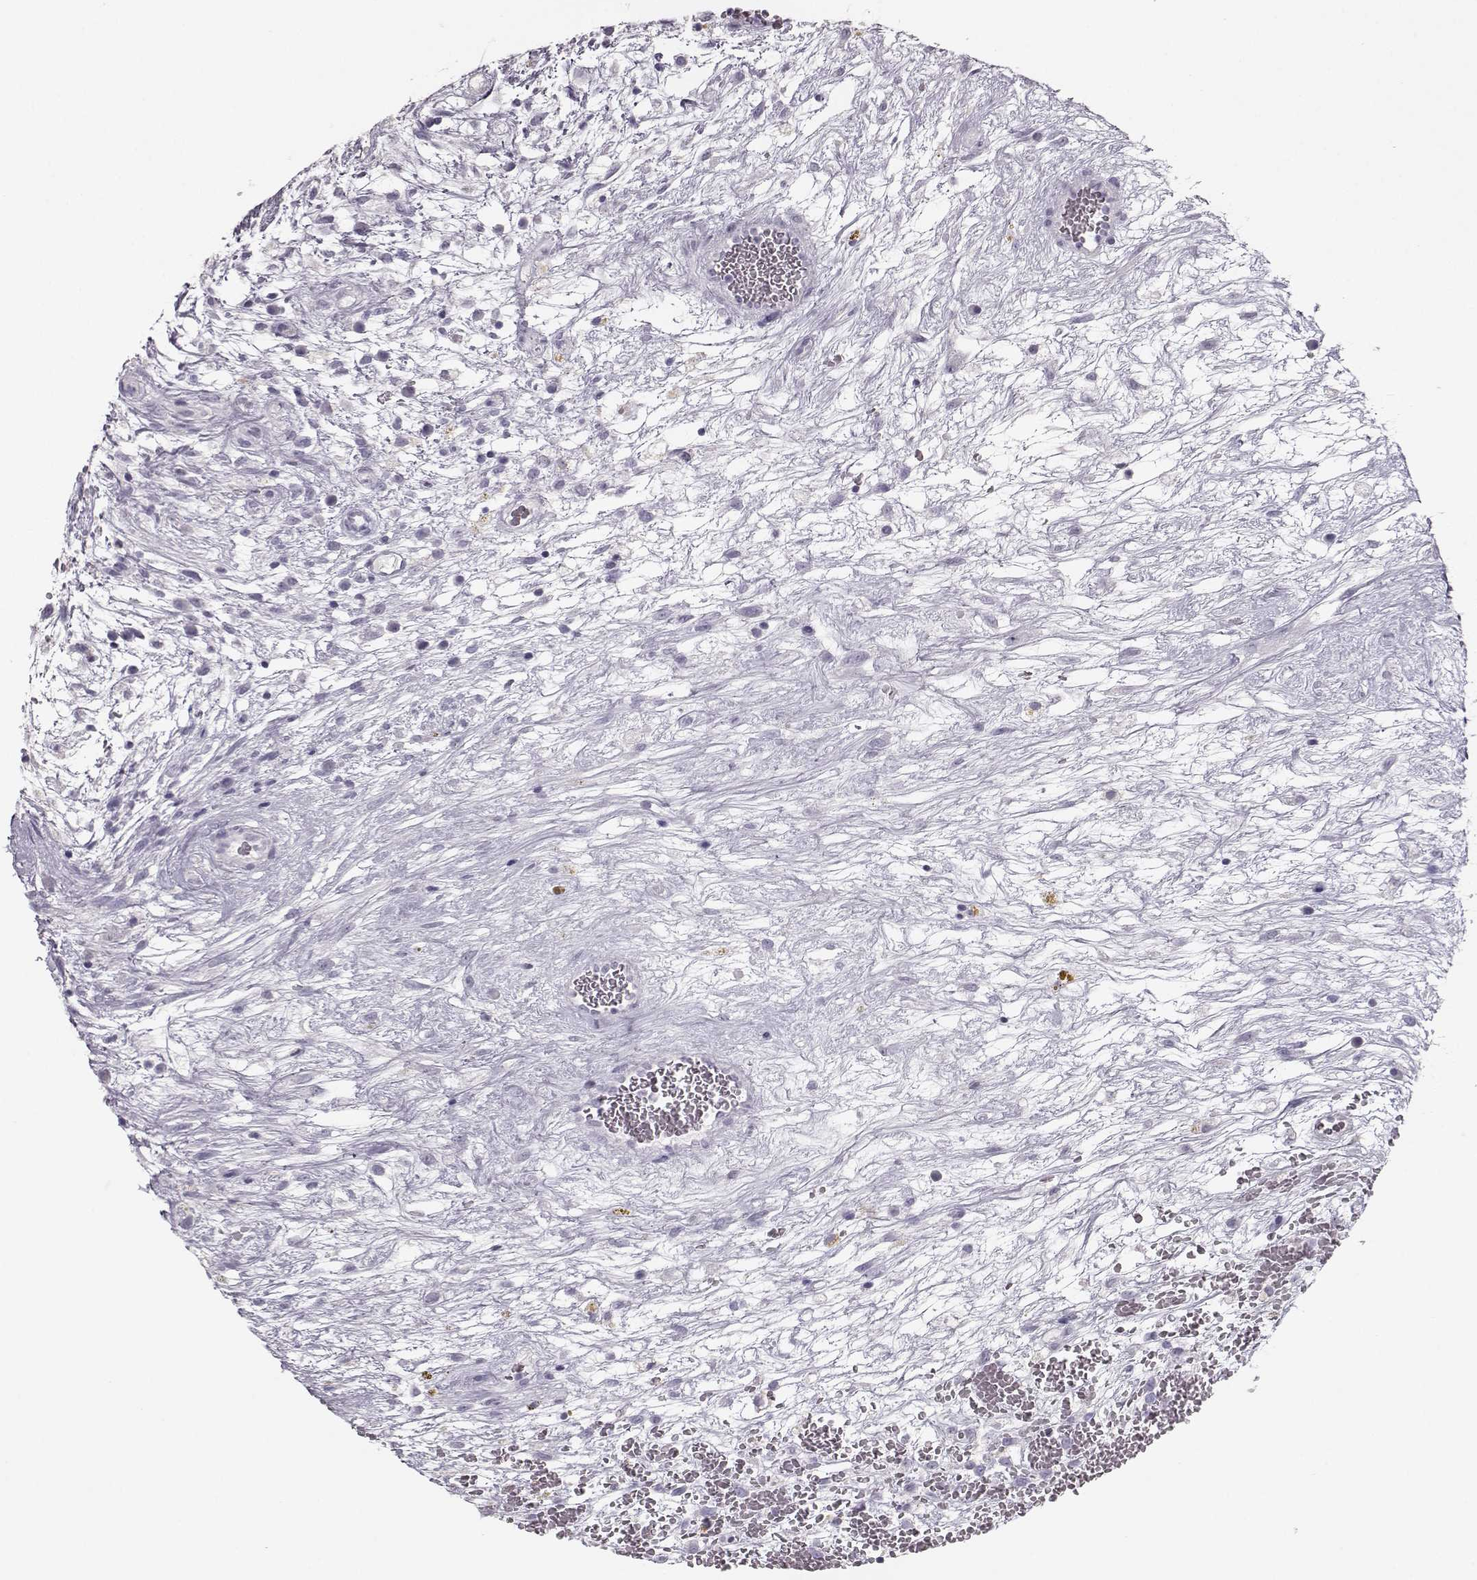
{"staining": {"intensity": "negative", "quantity": "none", "location": "none"}, "tissue": "testis cancer", "cell_type": "Tumor cells", "image_type": "cancer", "snomed": [{"axis": "morphology", "description": "Normal tissue, NOS"}, {"axis": "morphology", "description": "Carcinoma, Embryonal, NOS"}, {"axis": "topography", "description": "Testis"}], "caption": "This is a image of immunohistochemistry (IHC) staining of testis embryonal carcinoma, which shows no expression in tumor cells. (Stains: DAB (3,3'-diaminobenzidine) immunohistochemistry (IHC) with hematoxylin counter stain, Microscopy: brightfield microscopy at high magnification).", "gene": "BFSP2", "patient": {"sex": "male", "age": 32}}